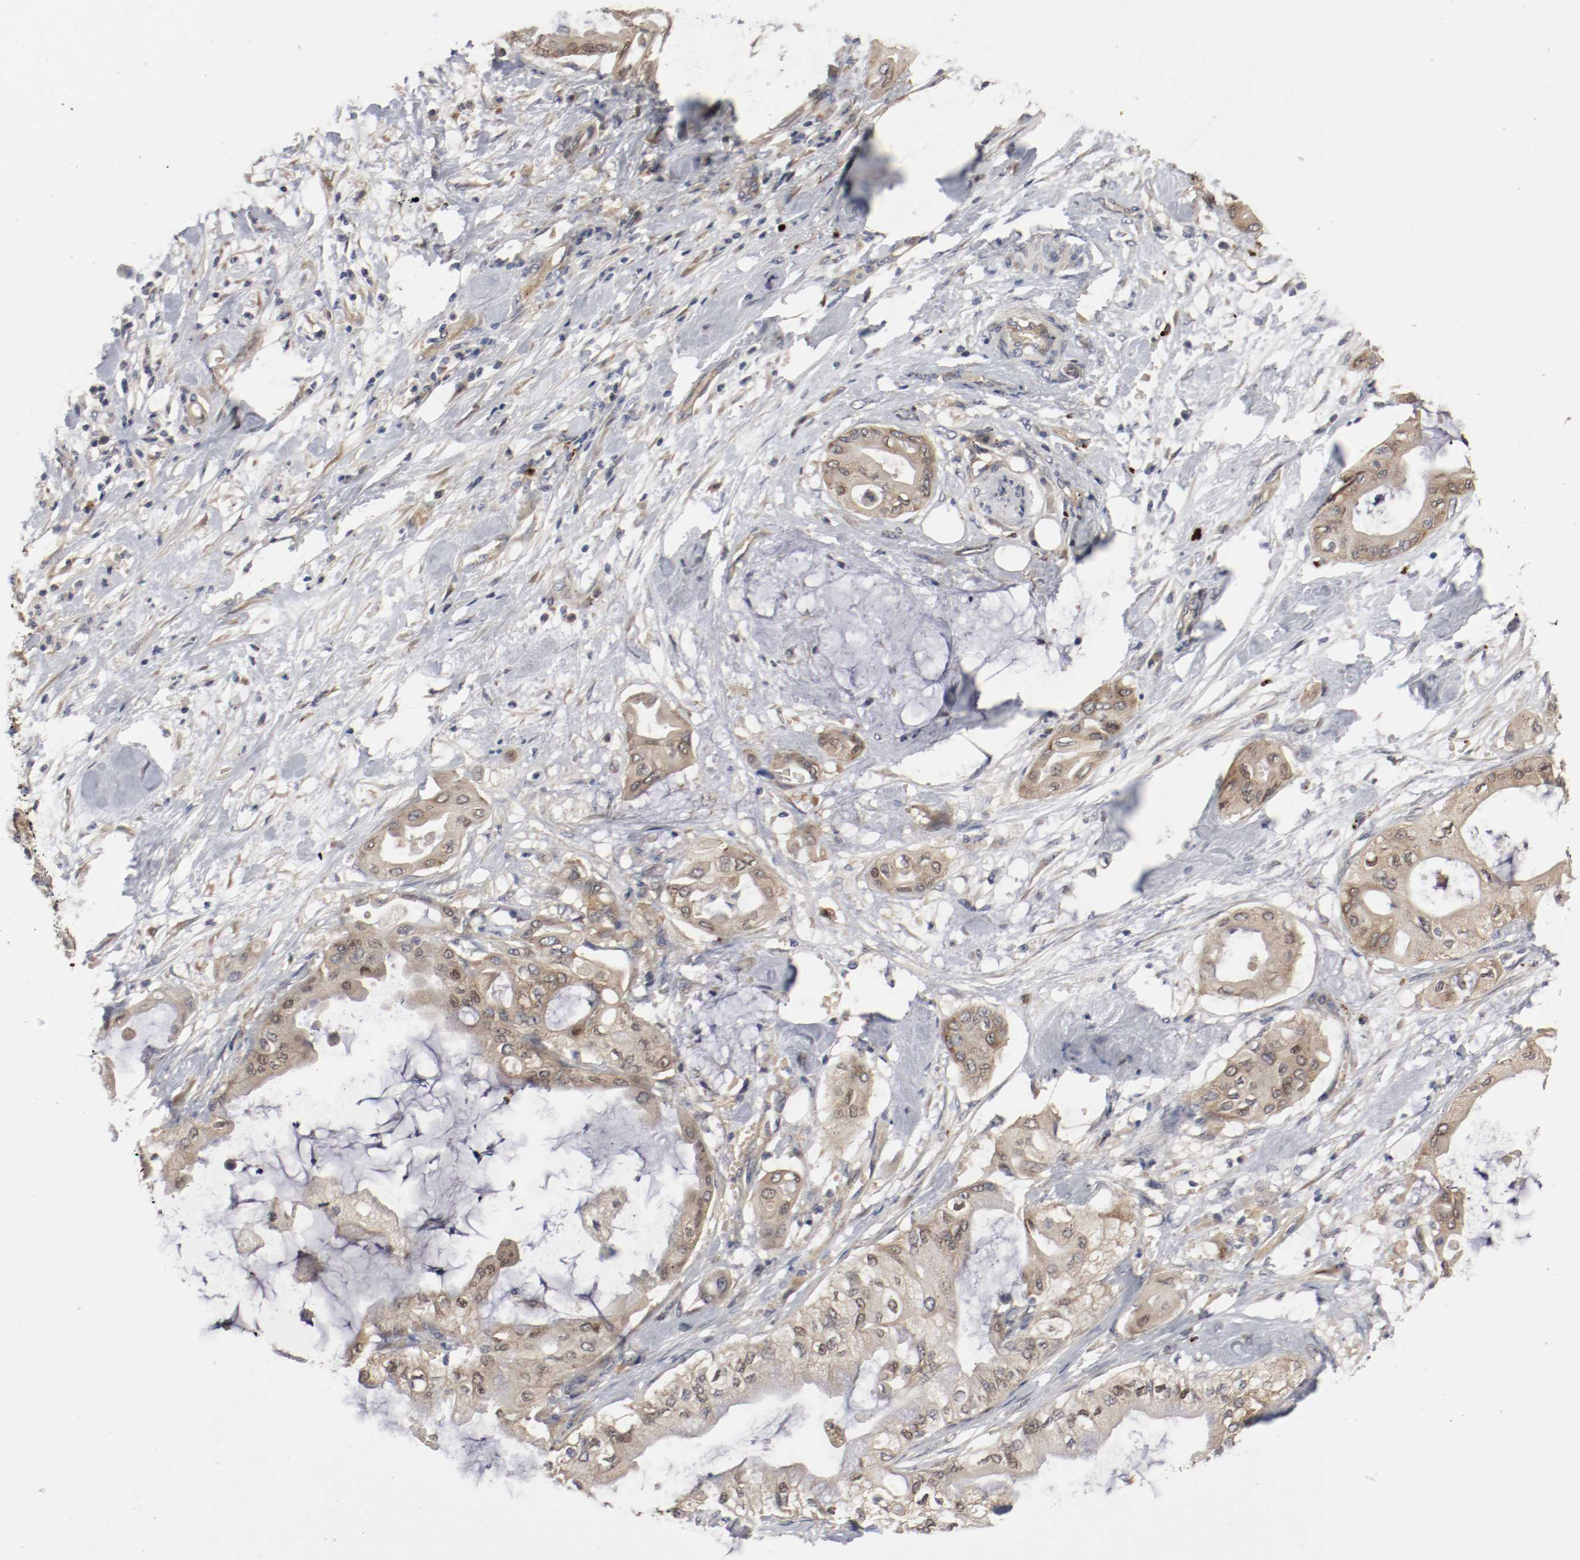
{"staining": {"intensity": "moderate", "quantity": ">75%", "location": "cytoplasmic/membranous"}, "tissue": "pancreatic cancer", "cell_type": "Tumor cells", "image_type": "cancer", "snomed": [{"axis": "morphology", "description": "Adenocarcinoma, NOS"}, {"axis": "morphology", "description": "Adenocarcinoma, metastatic, NOS"}, {"axis": "topography", "description": "Lymph node"}, {"axis": "topography", "description": "Pancreas"}, {"axis": "topography", "description": "Duodenum"}], "caption": "A high-resolution histopathology image shows immunohistochemistry staining of pancreatic cancer (adenocarcinoma), which demonstrates moderate cytoplasmic/membranous positivity in approximately >75% of tumor cells. Nuclei are stained in blue.", "gene": "REN", "patient": {"sex": "female", "age": 64}}